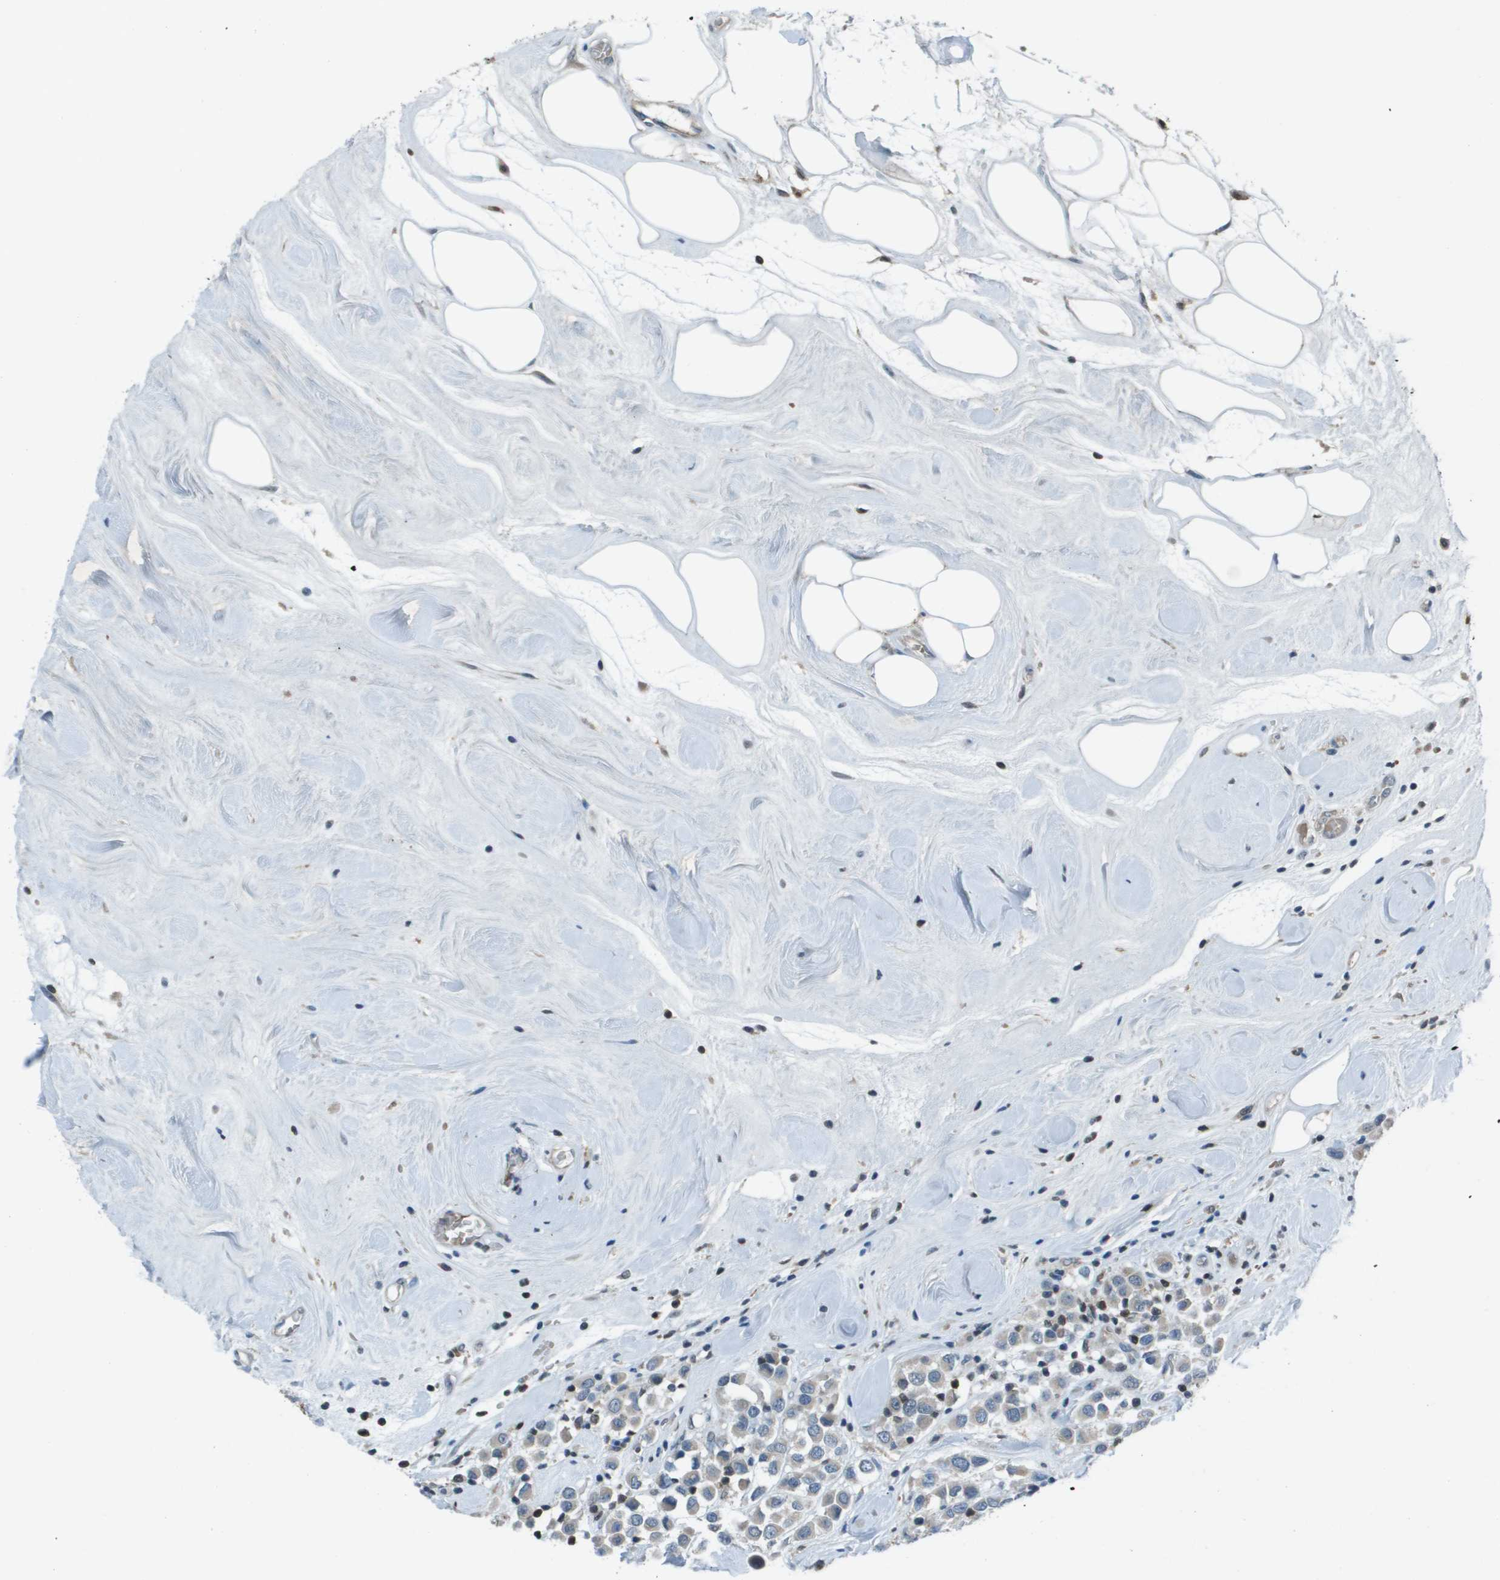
{"staining": {"intensity": "weak", "quantity": "<25%", "location": "cytoplasmic/membranous"}, "tissue": "breast cancer", "cell_type": "Tumor cells", "image_type": "cancer", "snomed": [{"axis": "morphology", "description": "Duct carcinoma"}, {"axis": "topography", "description": "Breast"}], "caption": "This is an immunohistochemistry (IHC) image of human breast cancer. There is no expression in tumor cells.", "gene": "CAMK4", "patient": {"sex": "female", "age": 61}}